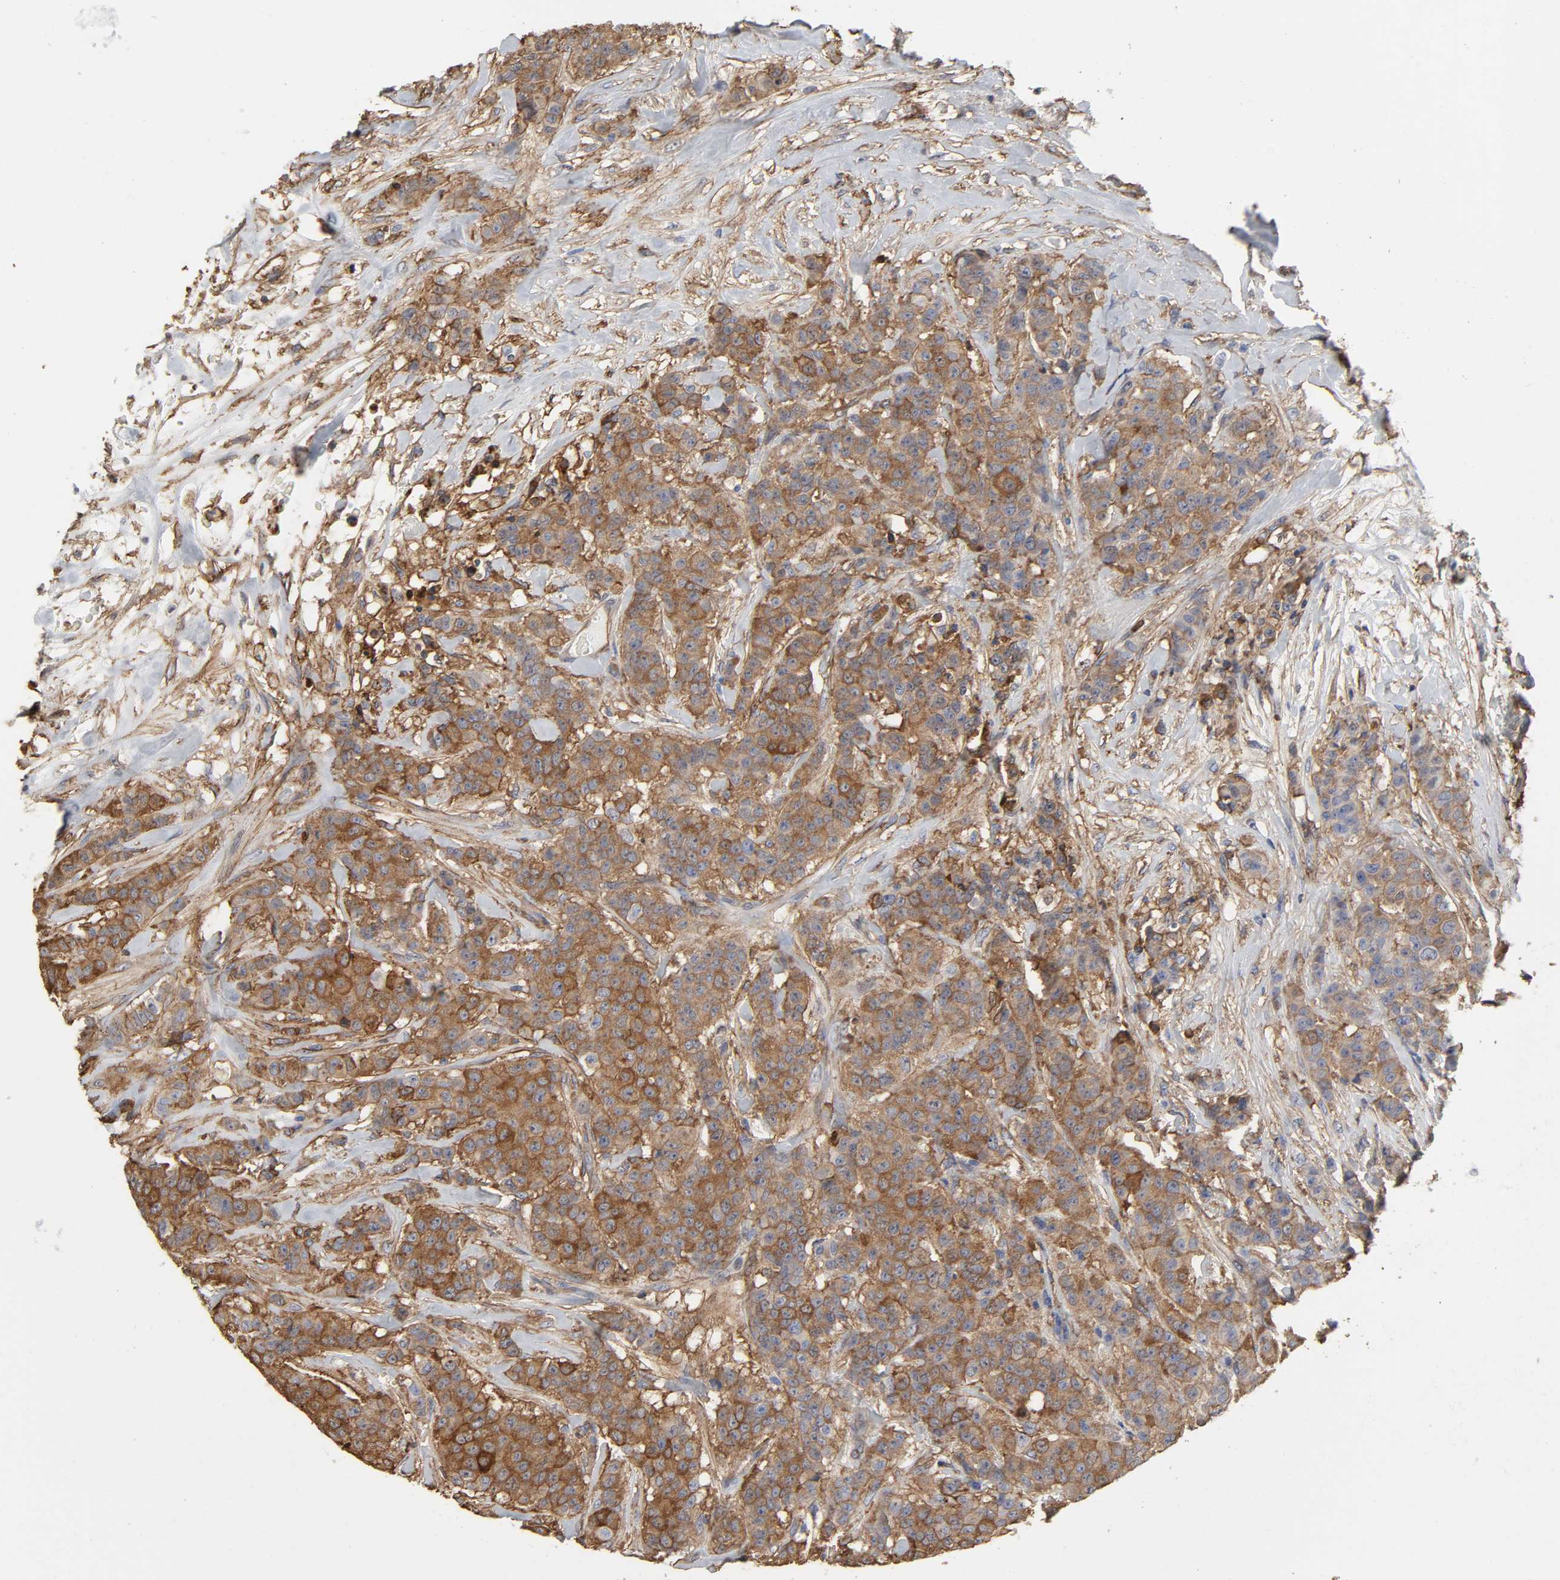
{"staining": {"intensity": "moderate", "quantity": ">75%", "location": "cytoplasmic/membranous"}, "tissue": "breast cancer", "cell_type": "Tumor cells", "image_type": "cancer", "snomed": [{"axis": "morphology", "description": "Duct carcinoma"}, {"axis": "topography", "description": "Breast"}], "caption": "Immunohistochemistry (IHC) micrograph of neoplastic tissue: invasive ductal carcinoma (breast) stained using IHC exhibits medium levels of moderate protein expression localized specifically in the cytoplasmic/membranous of tumor cells, appearing as a cytoplasmic/membranous brown color.", "gene": "ANXA2", "patient": {"sex": "female", "age": 40}}